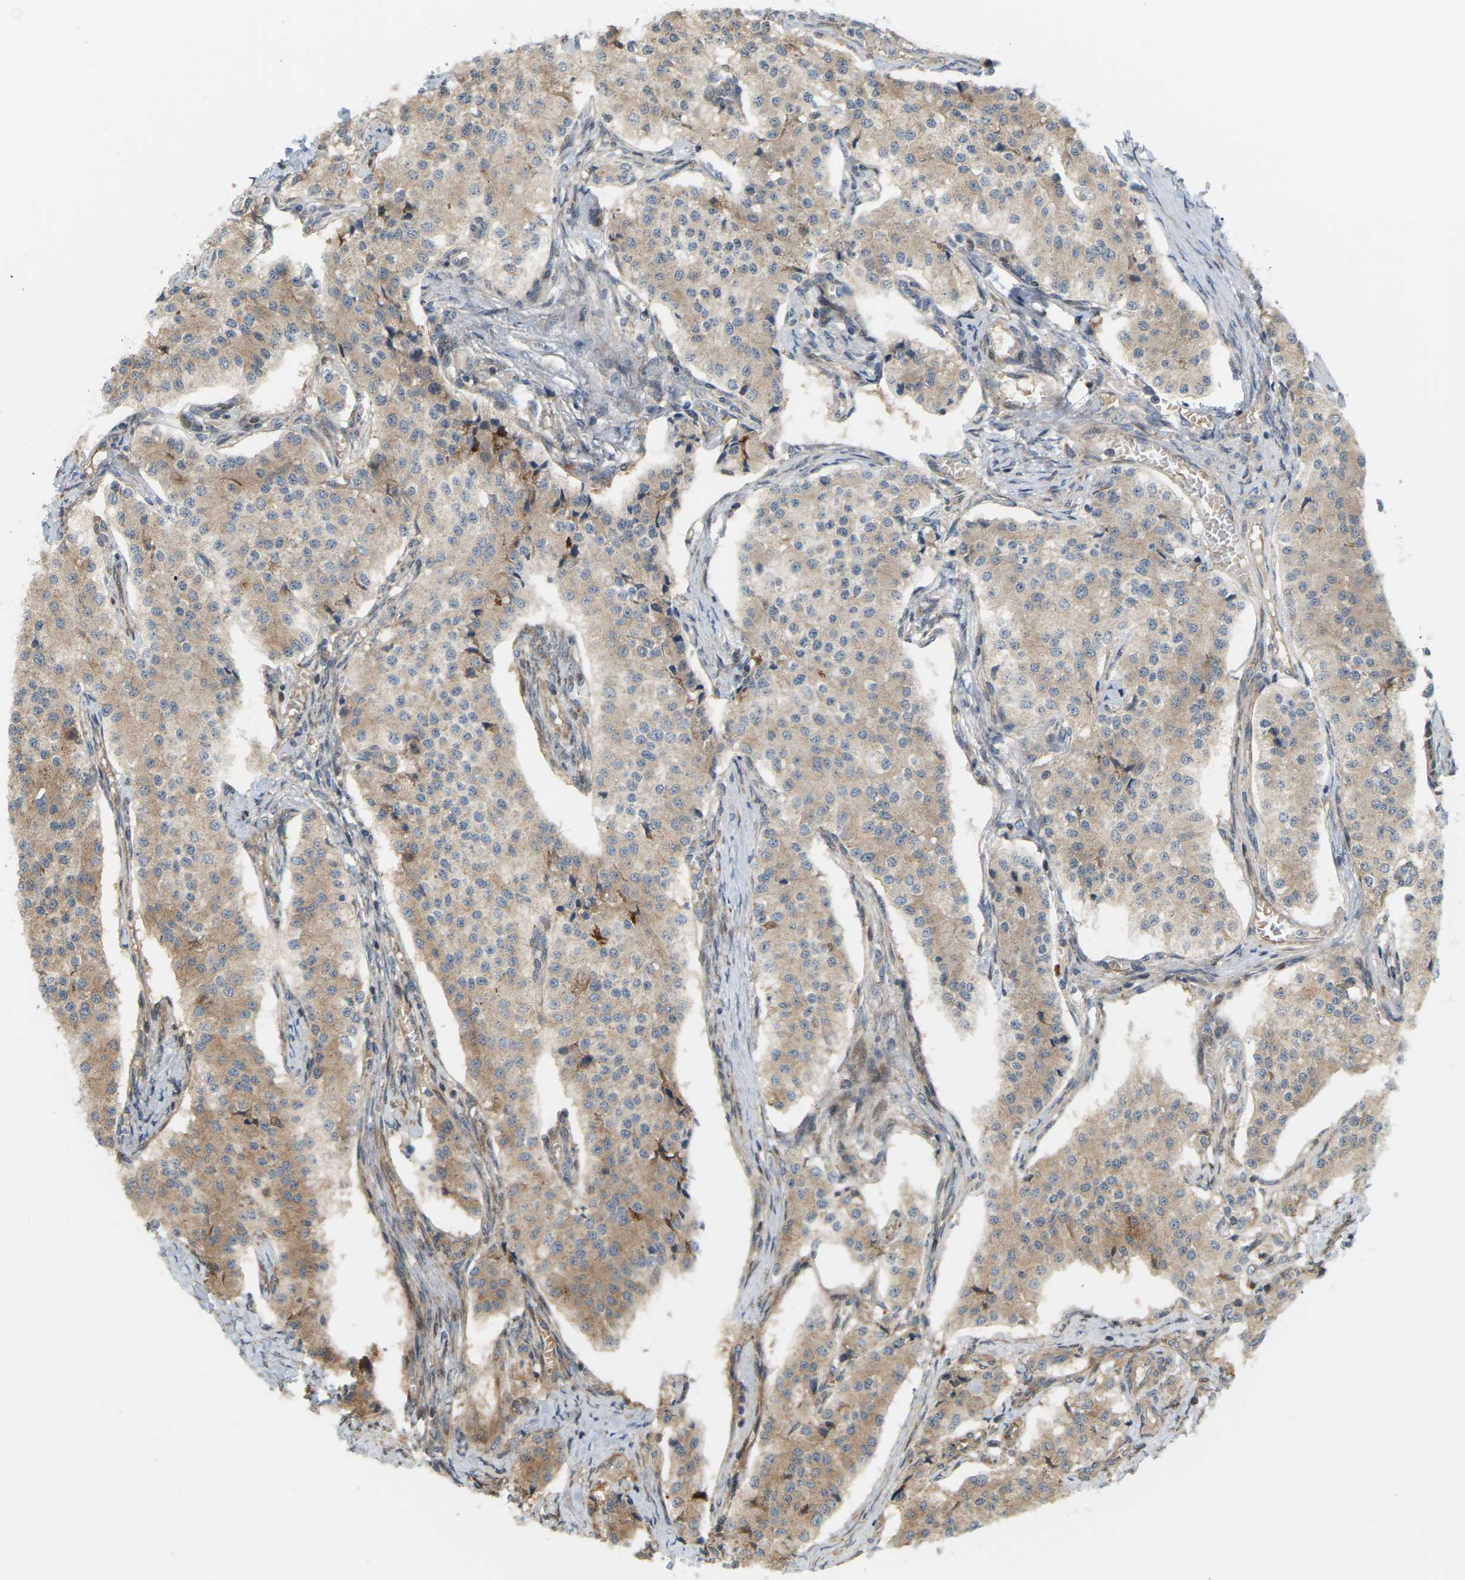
{"staining": {"intensity": "moderate", "quantity": ">75%", "location": "cytoplasmic/membranous"}, "tissue": "carcinoid", "cell_type": "Tumor cells", "image_type": "cancer", "snomed": [{"axis": "morphology", "description": "Carcinoid, malignant, NOS"}, {"axis": "topography", "description": "Colon"}], "caption": "Protein expression analysis of human malignant carcinoid reveals moderate cytoplasmic/membranous expression in approximately >75% of tumor cells.", "gene": "ROBO1", "patient": {"sex": "female", "age": 52}}